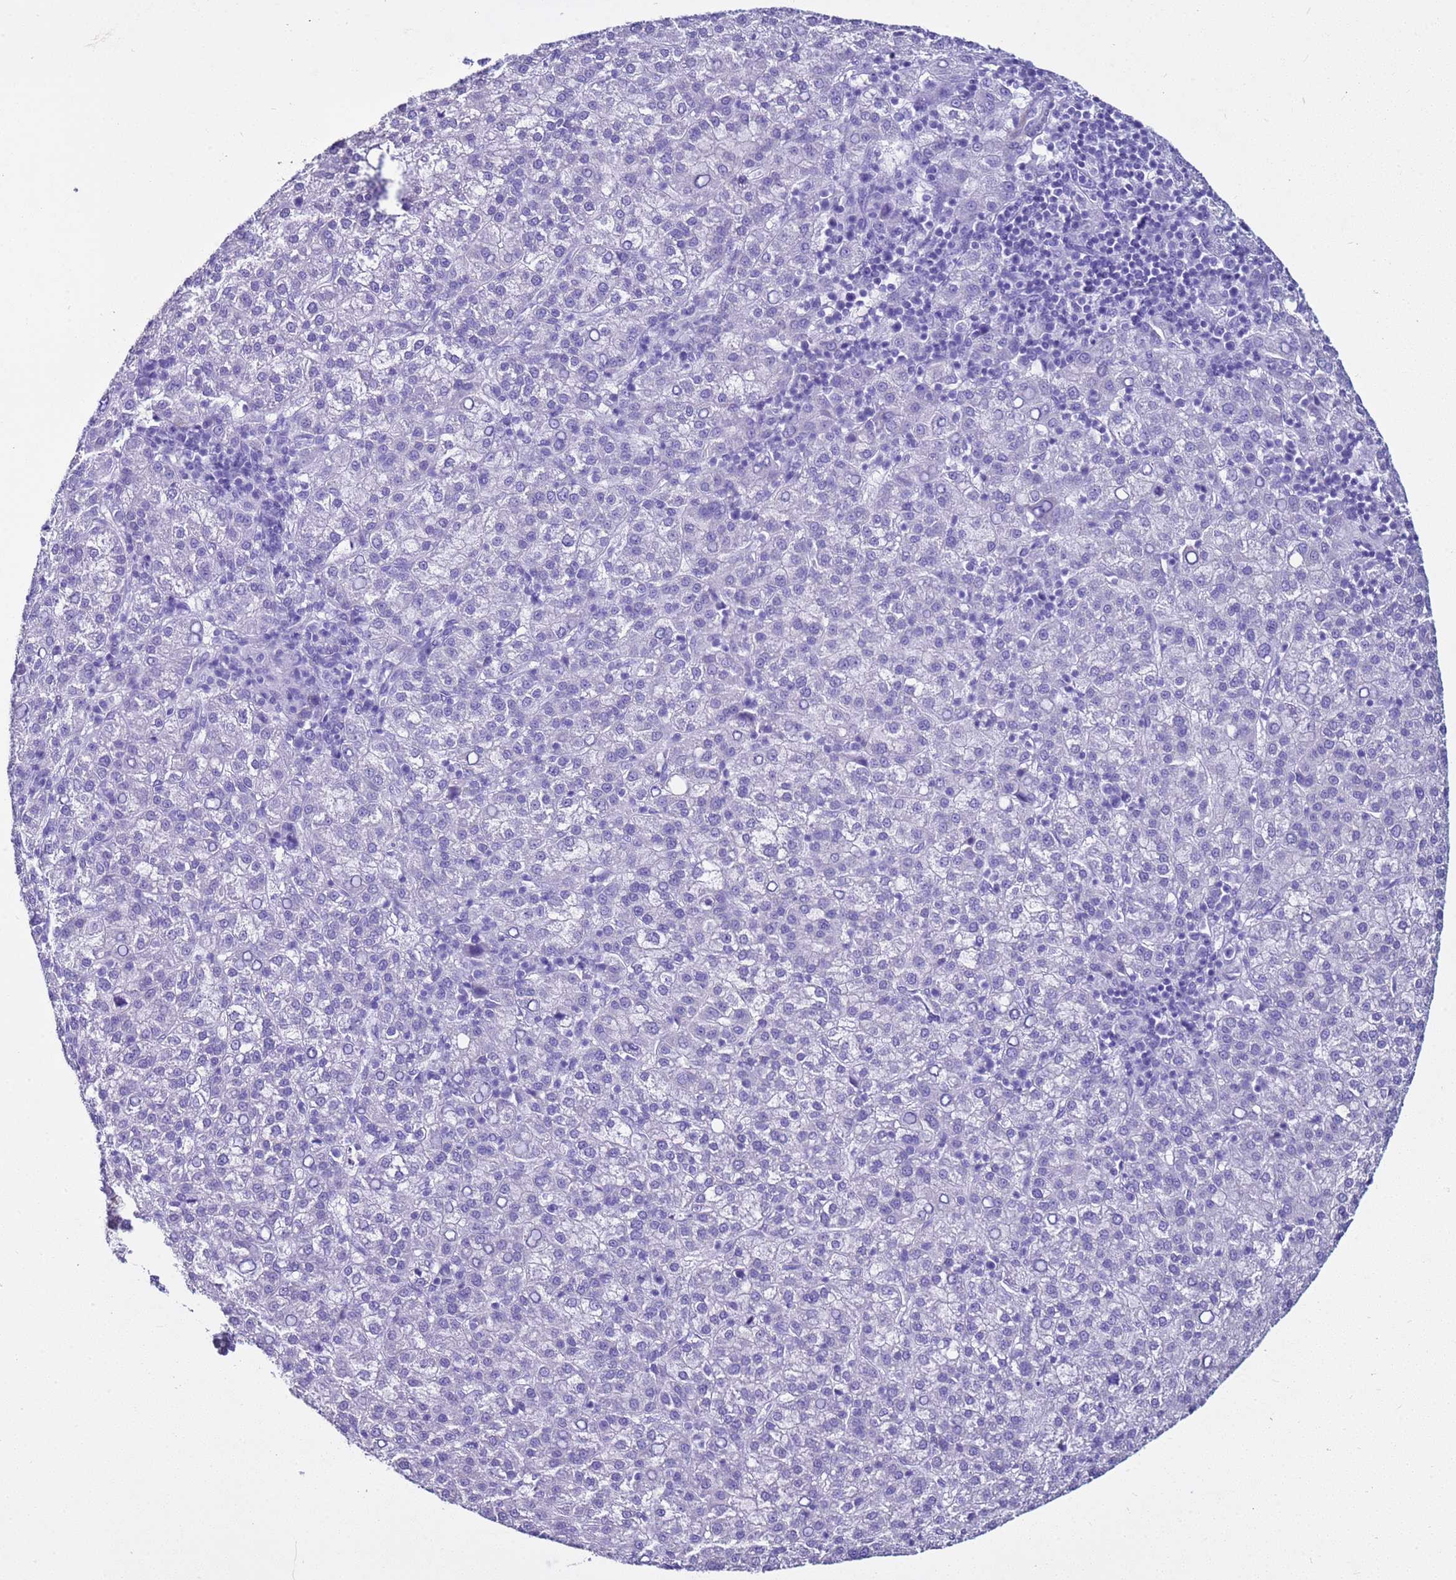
{"staining": {"intensity": "negative", "quantity": "none", "location": "none"}, "tissue": "liver cancer", "cell_type": "Tumor cells", "image_type": "cancer", "snomed": [{"axis": "morphology", "description": "Carcinoma, Hepatocellular, NOS"}, {"axis": "topography", "description": "Liver"}], "caption": "This photomicrograph is of hepatocellular carcinoma (liver) stained with immunohistochemistry to label a protein in brown with the nuclei are counter-stained blue. There is no expression in tumor cells. (Stains: DAB (3,3'-diaminobenzidine) immunohistochemistry (IHC) with hematoxylin counter stain, Microscopy: brightfield microscopy at high magnification).", "gene": "LCMT1", "patient": {"sex": "female", "age": 58}}